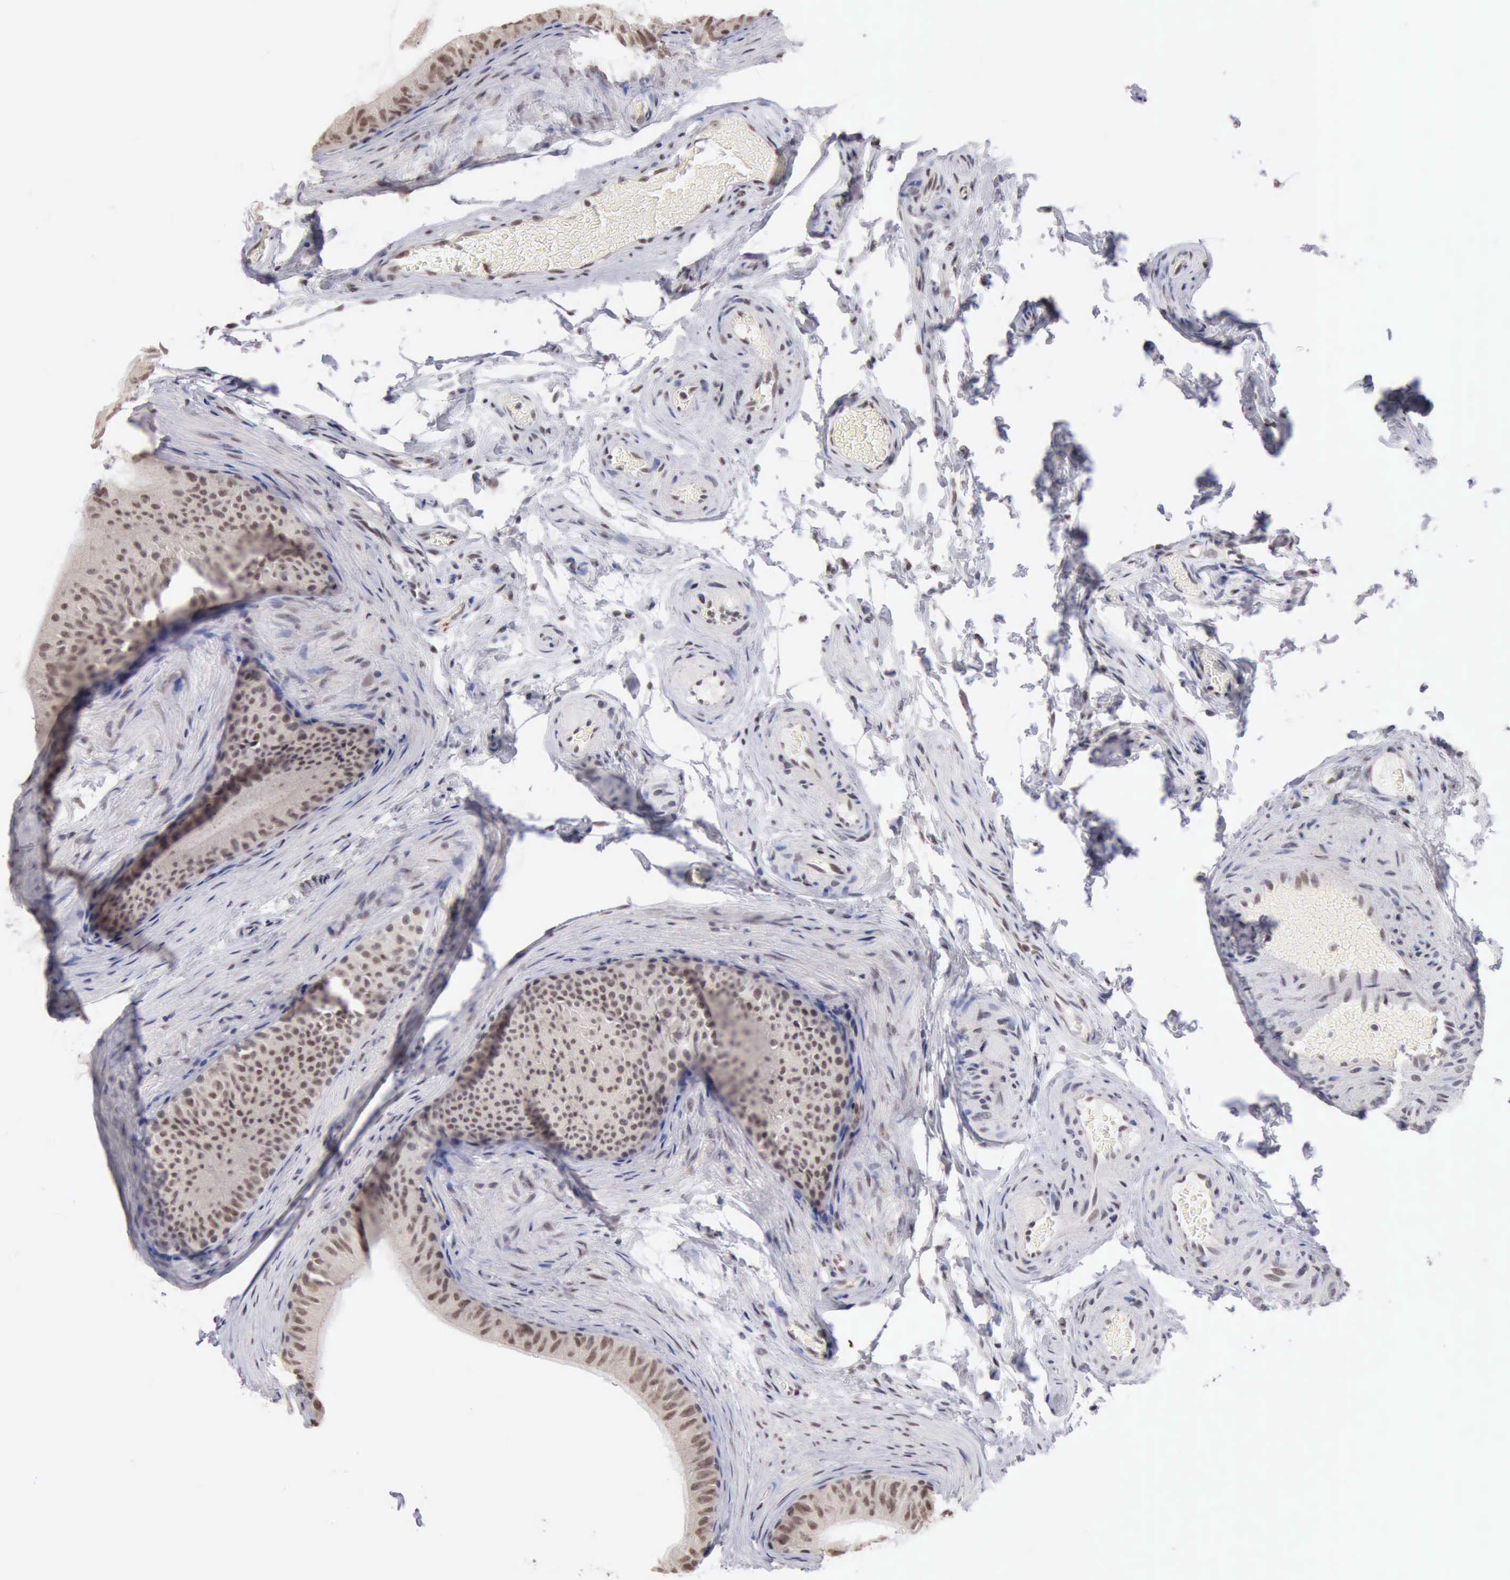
{"staining": {"intensity": "weak", "quantity": "25%-75%", "location": "nuclear"}, "tissue": "epididymis", "cell_type": "Glandular cells", "image_type": "normal", "snomed": [{"axis": "morphology", "description": "Normal tissue, NOS"}, {"axis": "topography", "description": "Testis"}, {"axis": "topography", "description": "Epididymis"}], "caption": "Epididymis was stained to show a protein in brown. There is low levels of weak nuclear positivity in approximately 25%-75% of glandular cells. The protein is stained brown, and the nuclei are stained in blue (DAB (3,3'-diaminobenzidine) IHC with brightfield microscopy, high magnification).", "gene": "TAF1", "patient": {"sex": "male", "age": 36}}